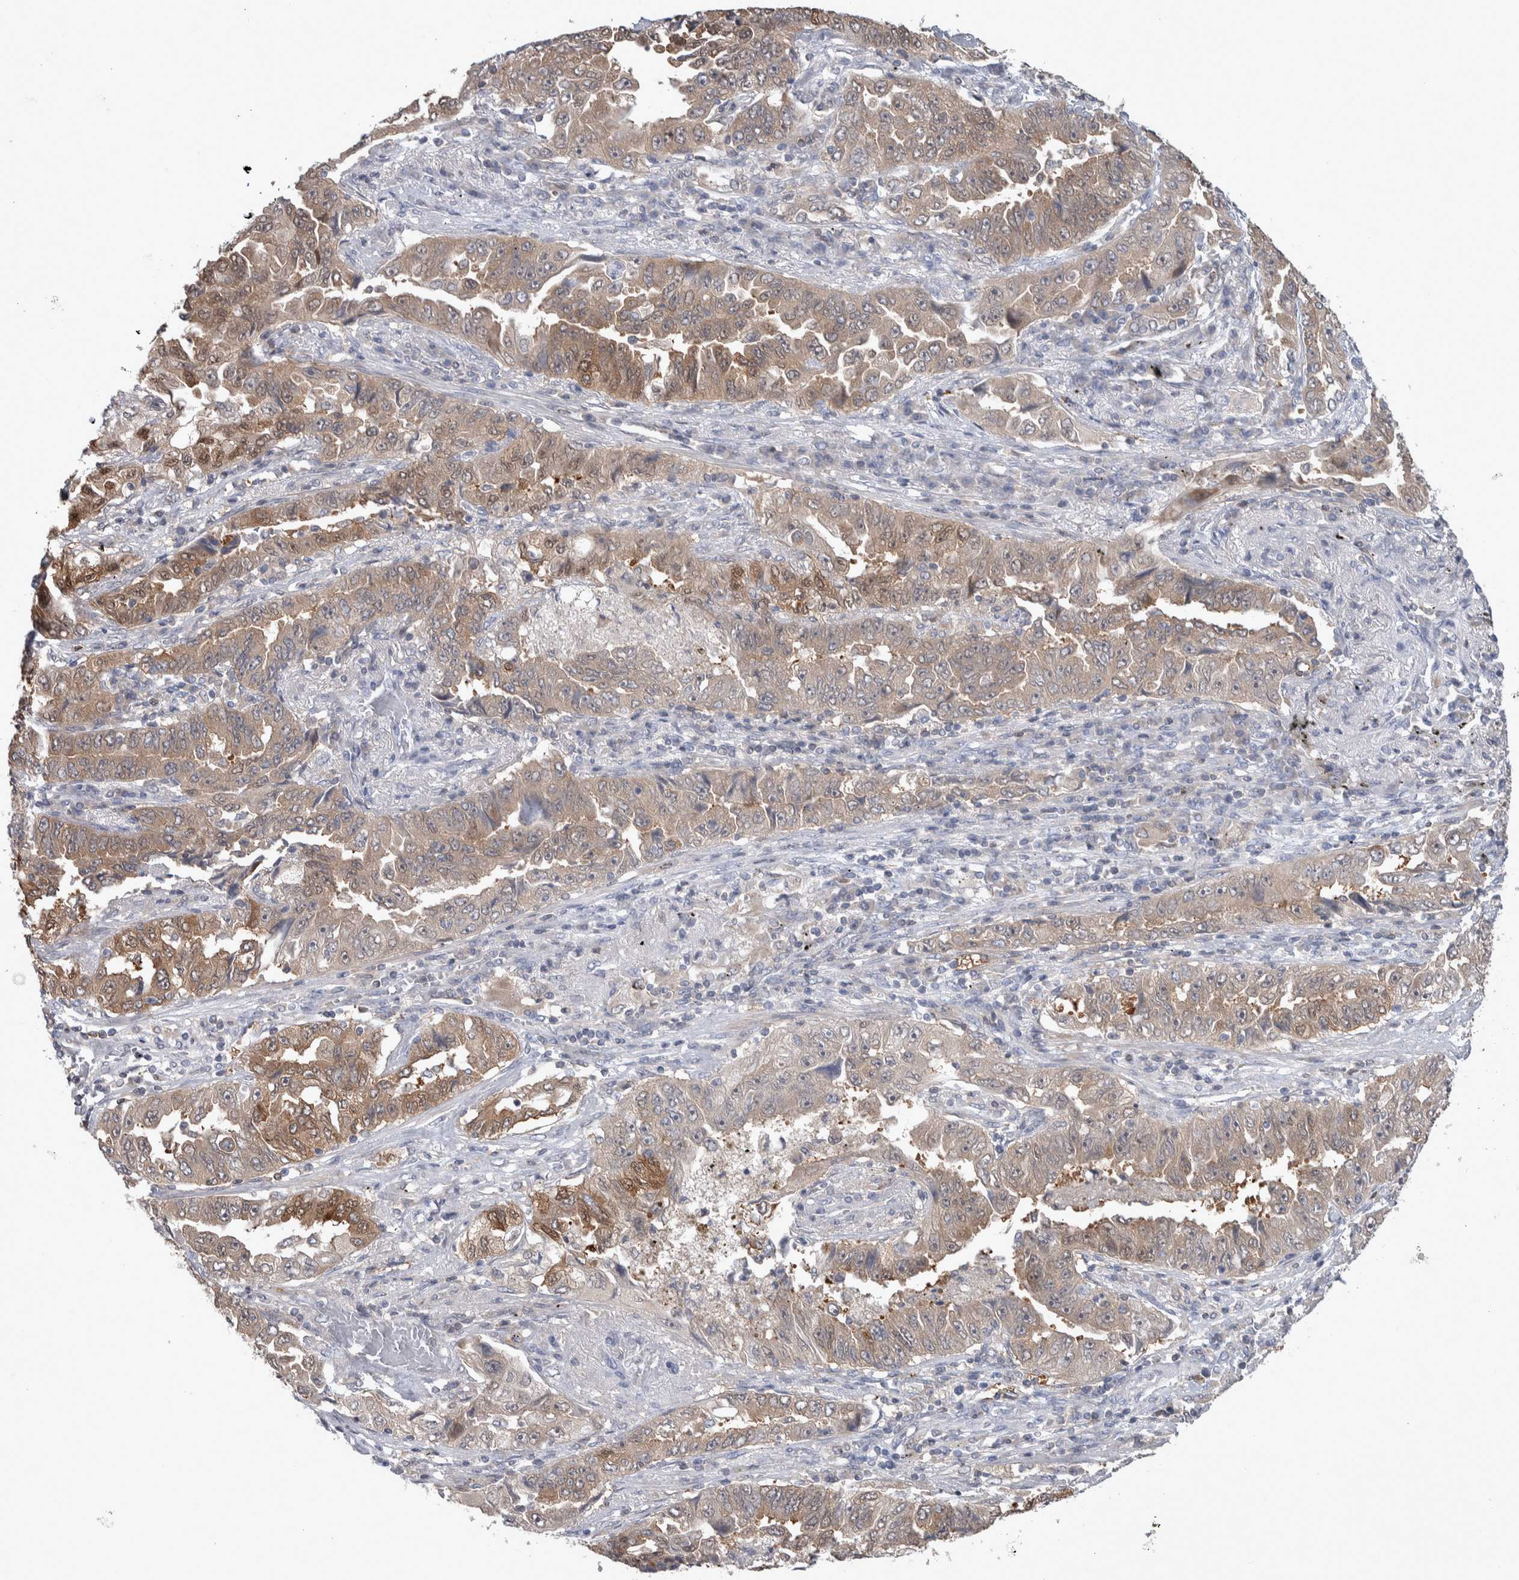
{"staining": {"intensity": "weak", "quantity": ">75%", "location": "cytoplasmic/membranous,nuclear"}, "tissue": "lung cancer", "cell_type": "Tumor cells", "image_type": "cancer", "snomed": [{"axis": "morphology", "description": "Adenocarcinoma, NOS"}, {"axis": "topography", "description": "Lung"}], "caption": "Weak cytoplasmic/membranous and nuclear positivity for a protein is identified in about >75% of tumor cells of adenocarcinoma (lung) using IHC.", "gene": "HTATIP2", "patient": {"sex": "female", "age": 51}}